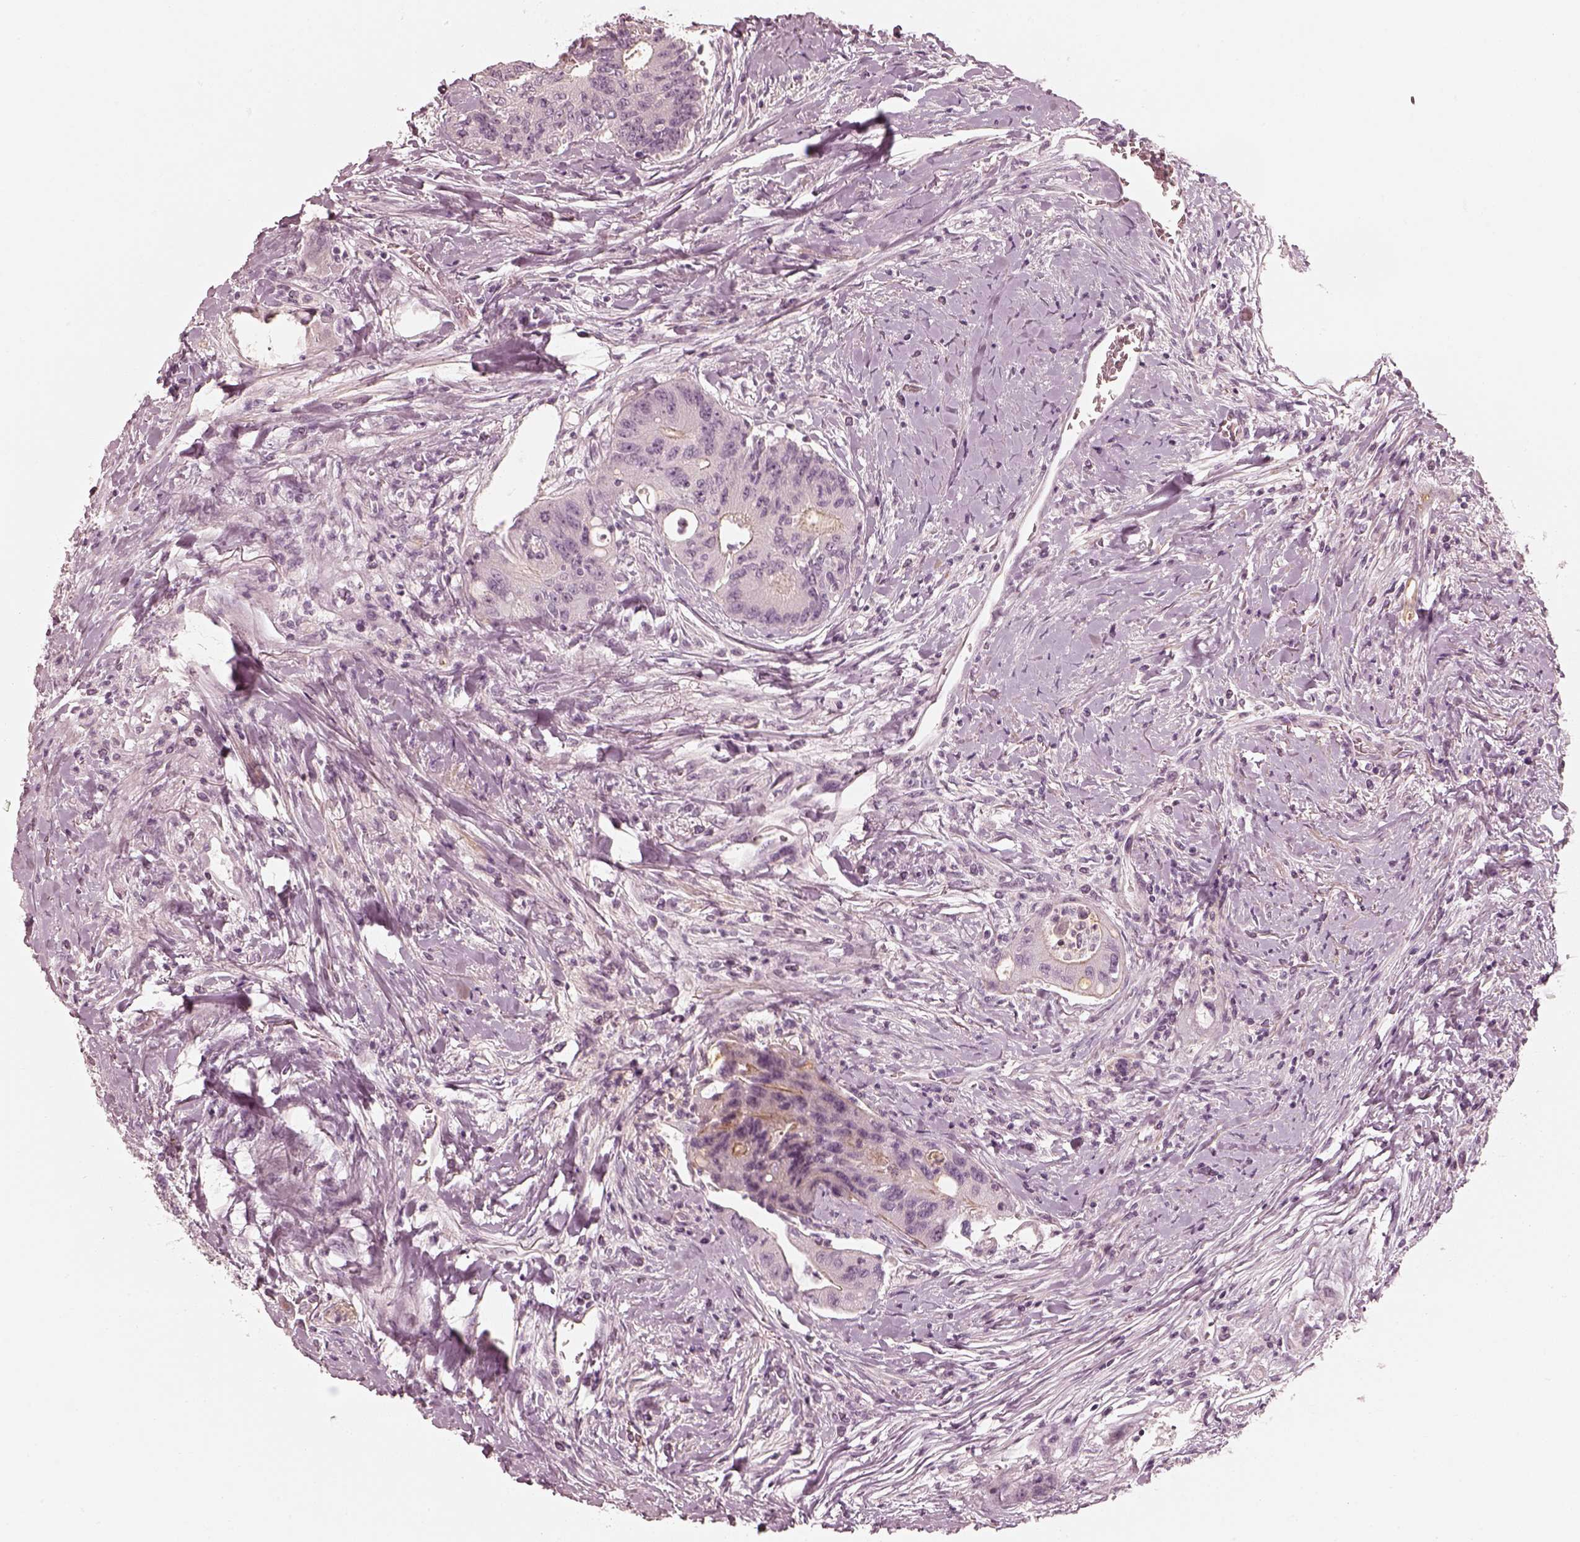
{"staining": {"intensity": "negative", "quantity": "none", "location": "none"}, "tissue": "colorectal cancer", "cell_type": "Tumor cells", "image_type": "cancer", "snomed": [{"axis": "morphology", "description": "Adenocarcinoma, NOS"}, {"axis": "topography", "description": "Rectum"}], "caption": "The histopathology image demonstrates no staining of tumor cells in adenocarcinoma (colorectal). Brightfield microscopy of immunohistochemistry stained with DAB (3,3'-diaminobenzidine) (brown) and hematoxylin (blue), captured at high magnification.", "gene": "SPATA24", "patient": {"sex": "male", "age": 59}}